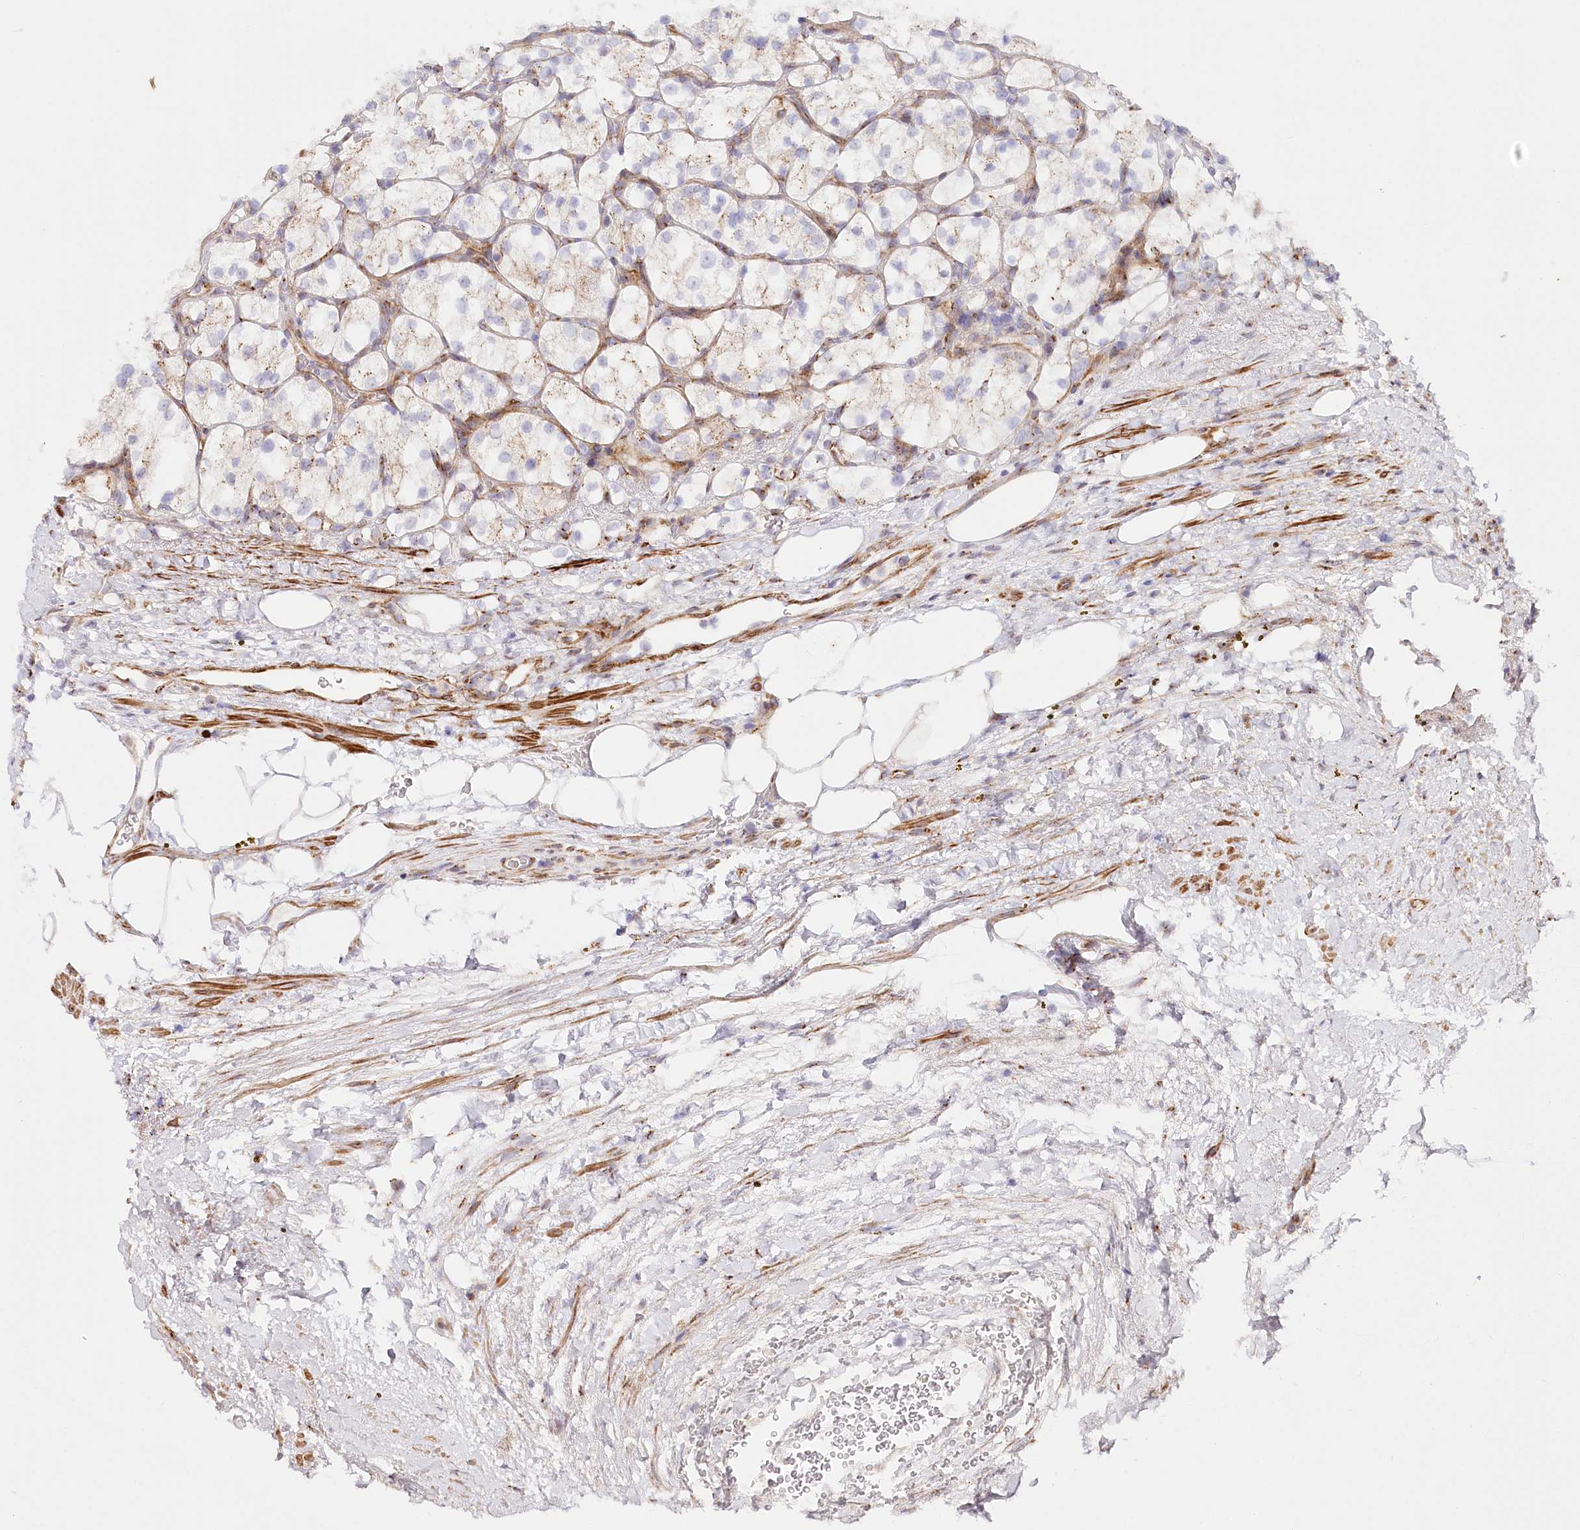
{"staining": {"intensity": "weak", "quantity": "25%-75%", "location": "cytoplasmic/membranous"}, "tissue": "renal cancer", "cell_type": "Tumor cells", "image_type": "cancer", "snomed": [{"axis": "morphology", "description": "Adenocarcinoma, NOS"}, {"axis": "topography", "description": "Kidney"}], "caption": "Protein positivity by immunohistochemistry demonstrates weak cytoplasmic/membranous expression in about 25%-75% of tumor cells in renal cancer (adenocarcinoma). Nuclei are stained in blue.", "gene": "ABRAXAS2", "patient": {"sex": "female", "age": 69}}